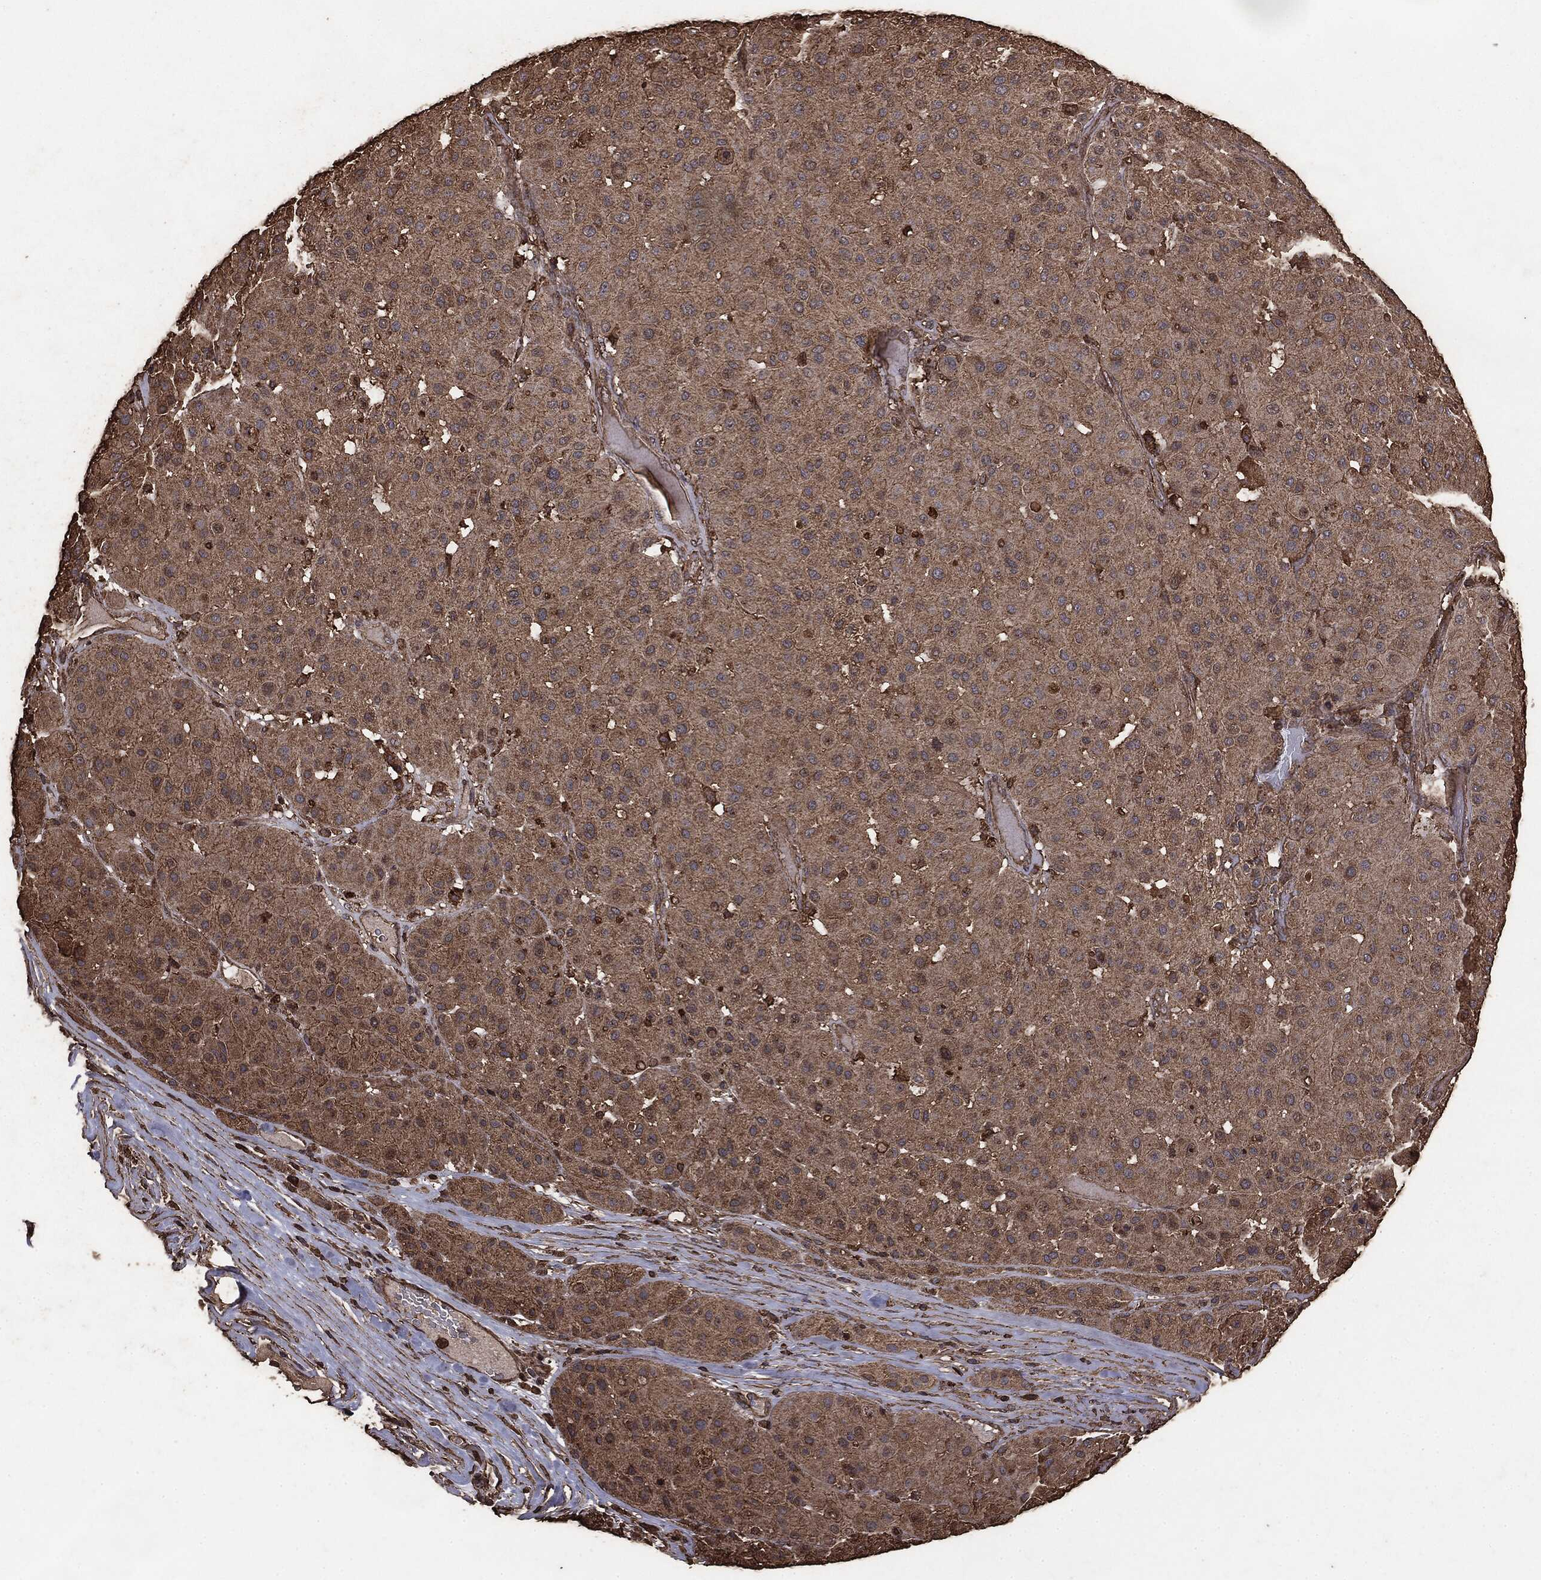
{"staining": {"intensity": "moderate", "quantity": ">75%", "location": "cytoplasmic/membranous"}, "tissue": "melanoma", "cell_type": "Tumor cells", "image_type": "cancer", "snomed": [{"axis": "morphology", "description": "Malignant melanoma, Metastatic site"}, {"axis": "topography", "description": "Smooth muscle"}], "caption": "Malignant melanoma (metastatic site) stained with DAB IHC displays medium levels of moderate cytoplasmic/membranous expression in about >75% of tumor cells.", "gene": "MTOR", "patient": {"sex": "male", "age": 41}}